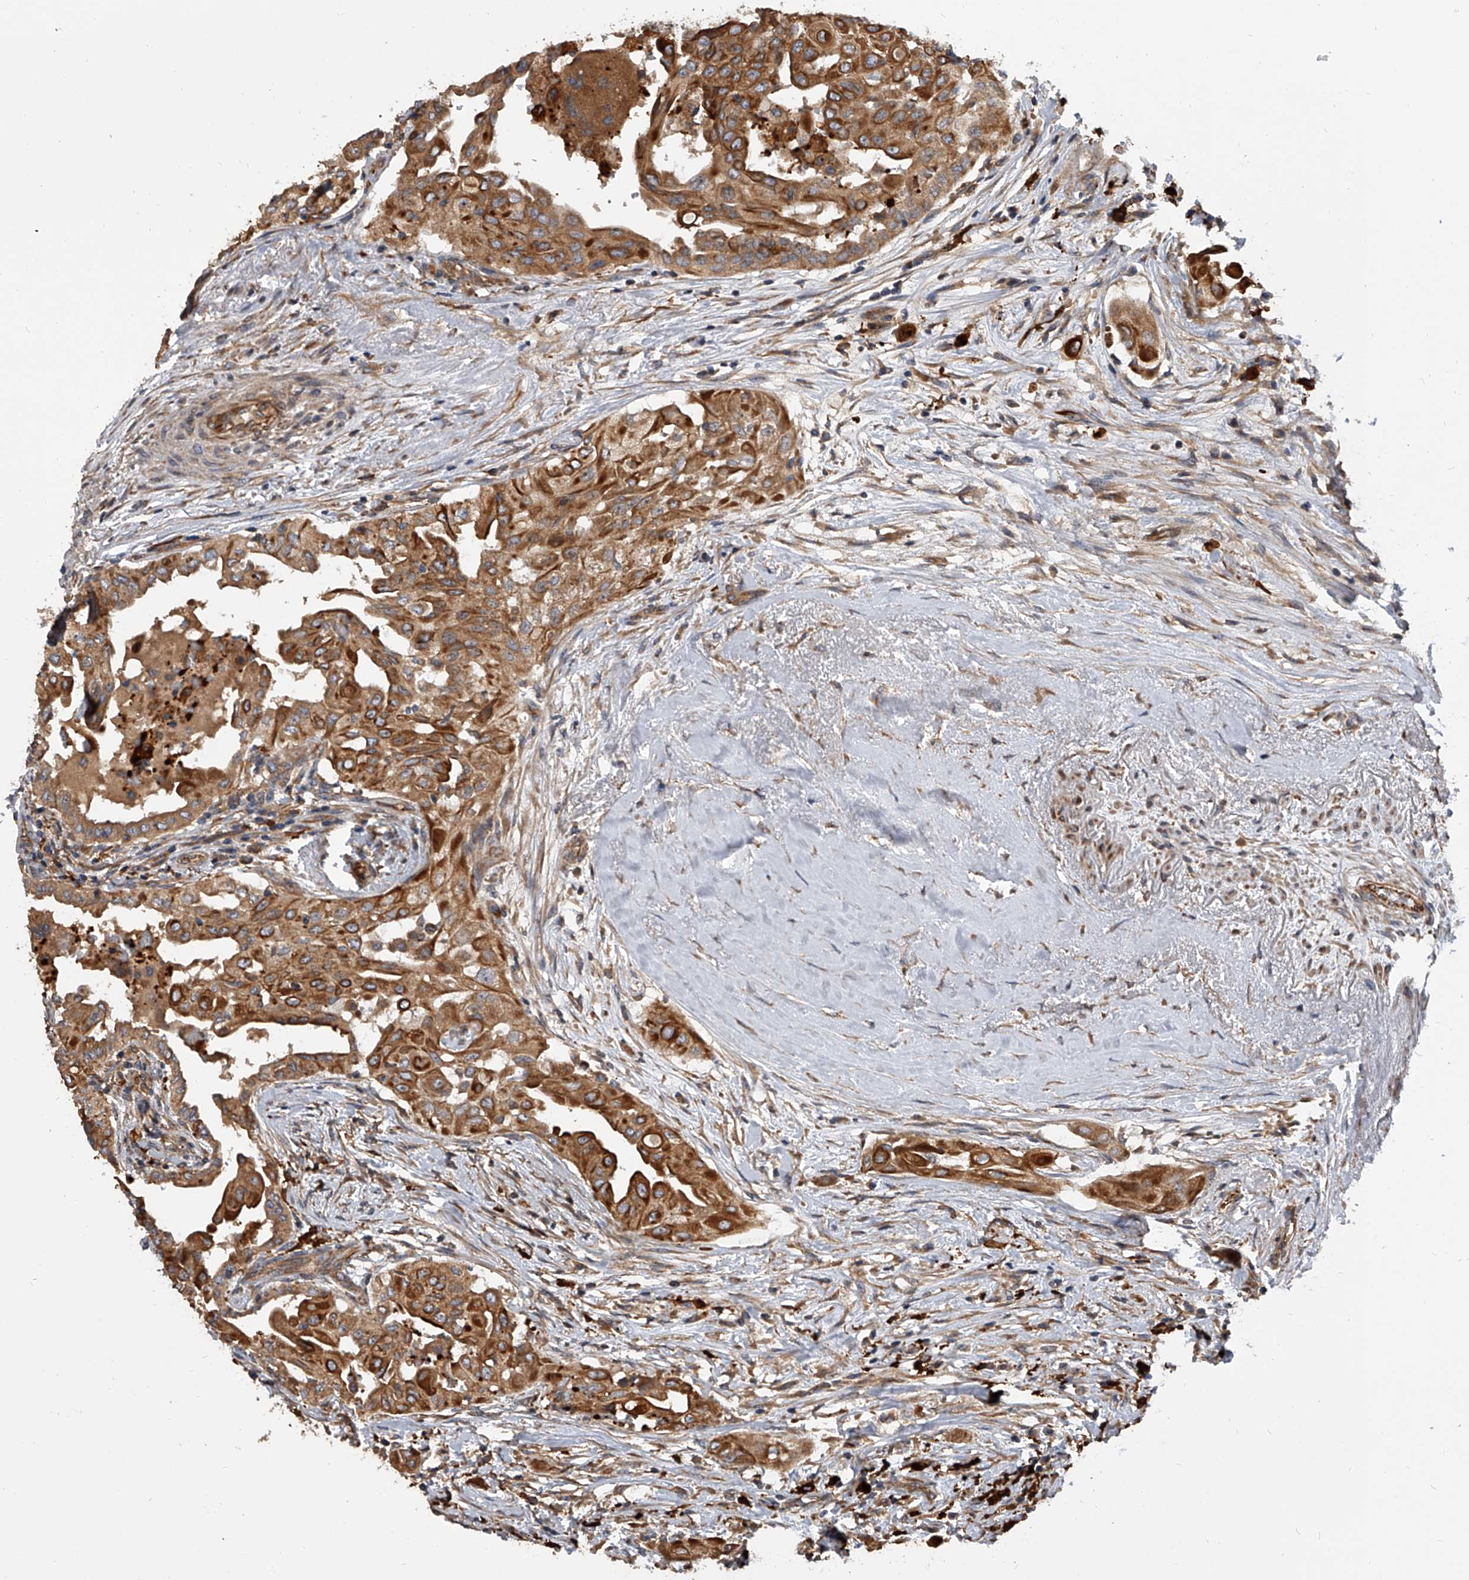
{"staining": {"intensity": "moderate", "quantity": ">75%", "location": "cytoplasmic/membranous"}, "tissue": "thyroid cancer", "cell_type": "Tumor cells", "image_type": "cancer", "snomed": [{"axis": "morphology", "description": "Papillary adenocarcinoma, NOS"}, {"axis": "topography", "description": "Thyroid gland"}], "caption": "Immunohistochemical staining of thyroid cancer (papillary adenocarcinoma) exhibits medium levels of moderate cytoplasmic/membranous protein positivity in about >75% of tumor cells. Nuclei are stained in blue.", "gene": "EXOC4", "patient": {"sex": "female", "age": 59}}